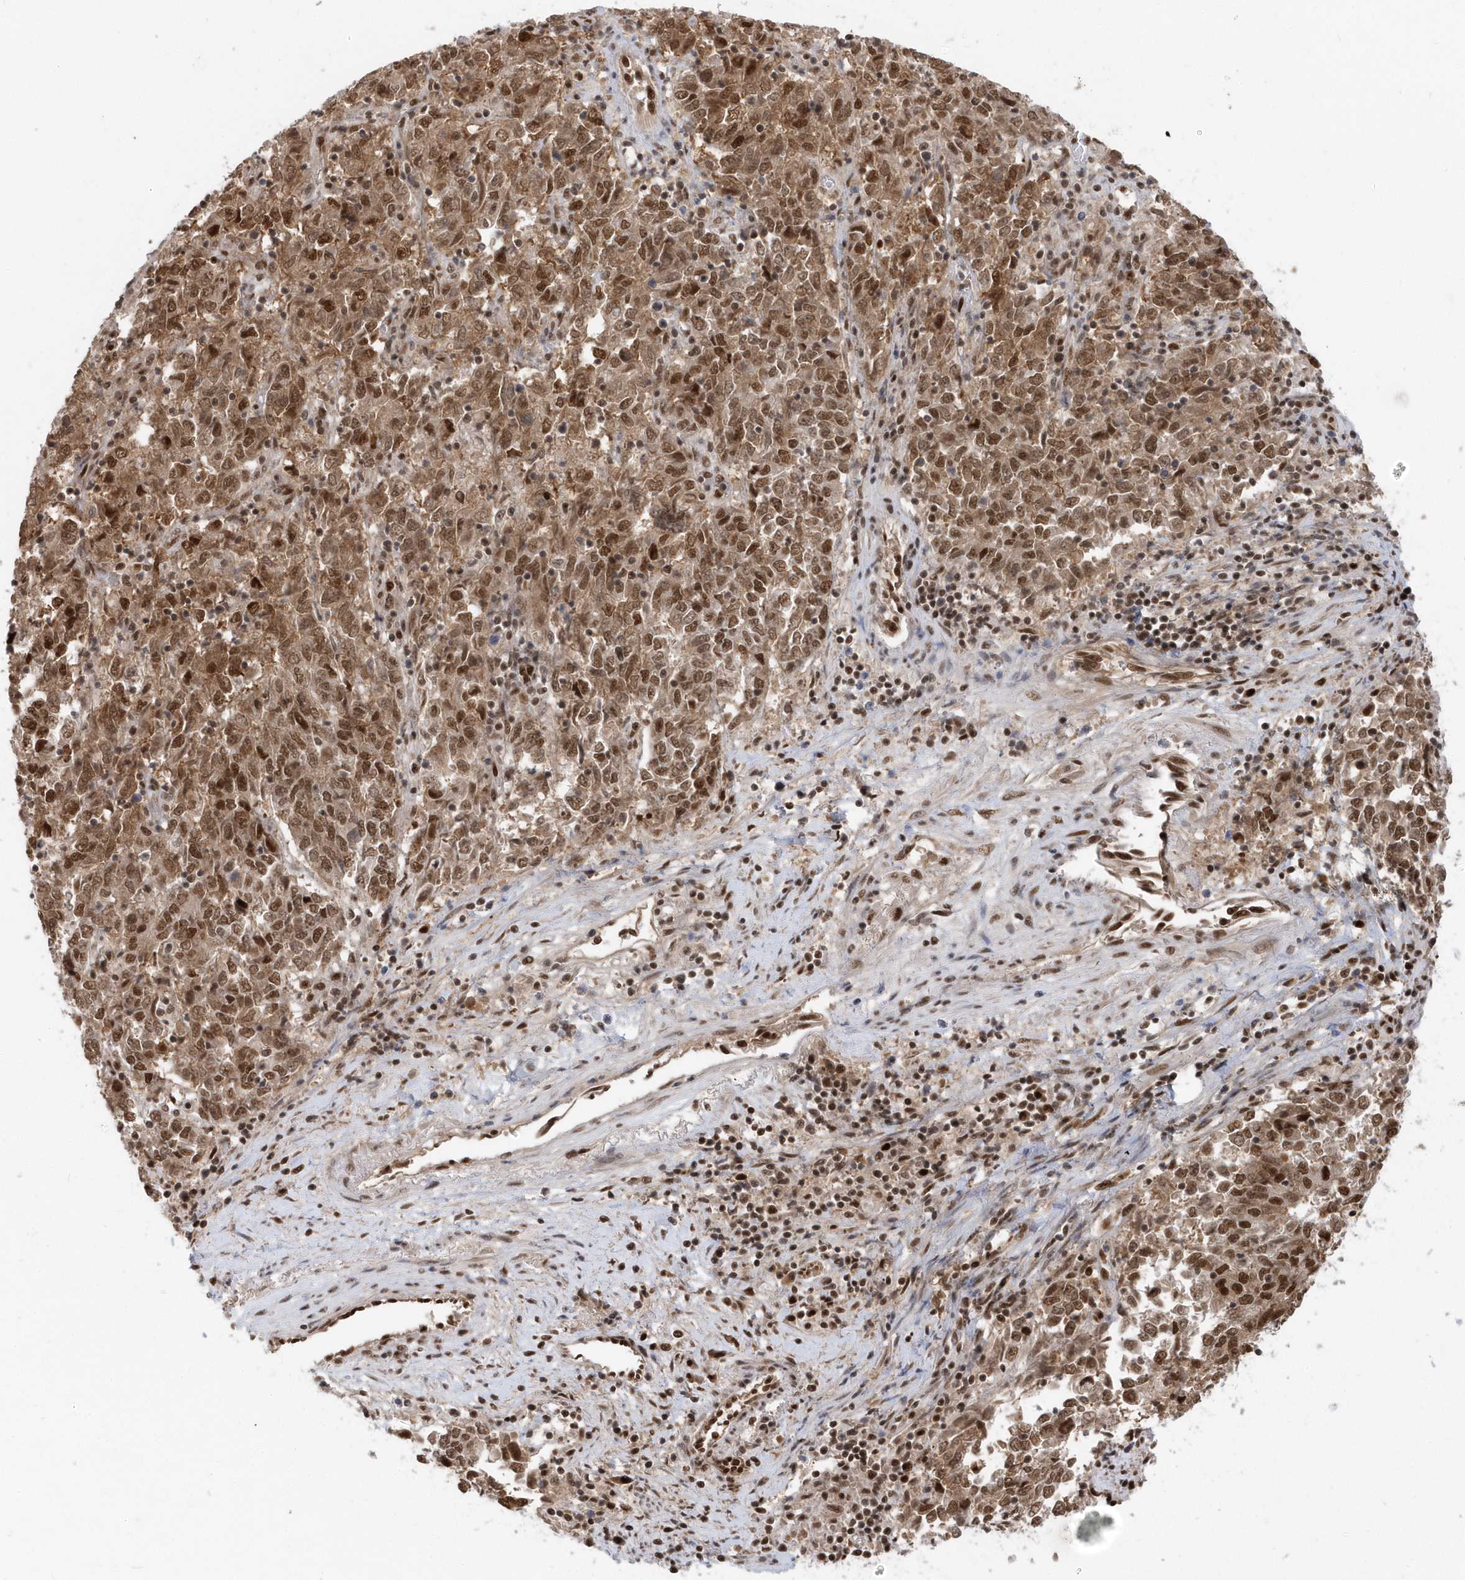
{"staining": {"intensity": "moderate", "quantity": ">75%", "location": "cytoplasmic/membranous,nuclear"}, "tissue": "endometrial cancer", "cell_type": "Tumor cells", "image_type": "cancer", "snomed": [{"axis": "morphology", "description": "Adenocarcinoma, NOS"}, {"axis": "topography", "description": "Endometrium"}], "caption": "High-magnification brightfield microscopy of endometrial cancer (adenocarcinoma) stained with DAB (3,3'-diaminobenzidine) (brown) and counterstained with hematoxylin (blue). tumor cells exhibit moderate cytoplasmic/membranous and nuclear positivity is present in approximately>75% of cells. (Stains: DAB in brown, nuclei in blue, Microscopy: brightfield microscopy at high magnification).", "gene": "SEPHS1", "patient": {"sex": "female", "age": 80}}